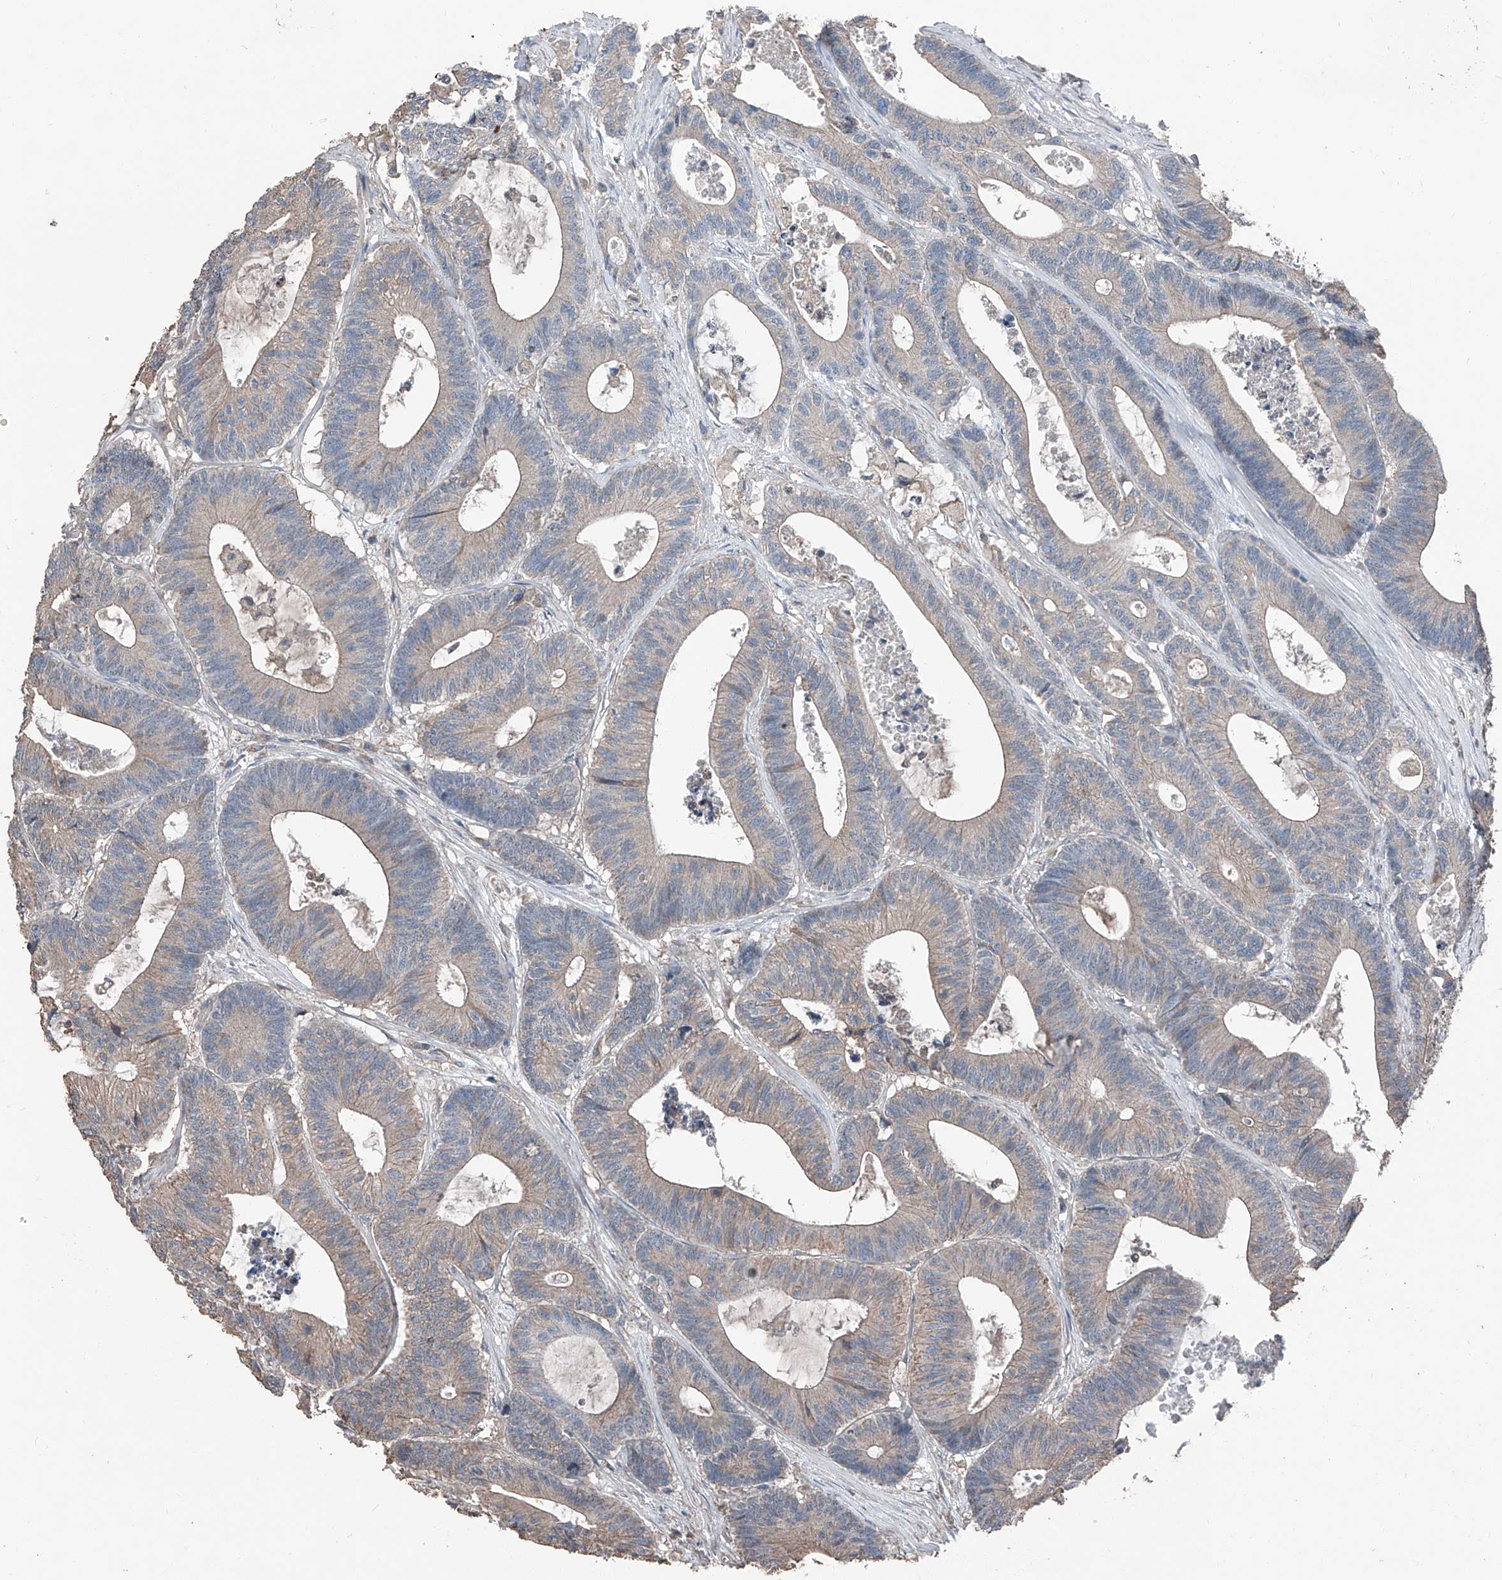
{"staining": {"intensity": "weak", "quantity": "25%-75%", "location": "cytoplasmic/membranous"}, "tissue": "colorectal cancer", "cell_type": "Tumor cells", "image_type": "cancer", "snomed": [{"axis": "morphology", "description": "Adenocarcinoma, NOS"}, {"axis": "topography", "description": "Colon"}], "caption": "Human colorectal adenocarcinoma stained with a protein marker demonstrates weak staining in tumor cells.", "gene": "MAMLD1", "patient": {"sex": "female", "age": 84}}